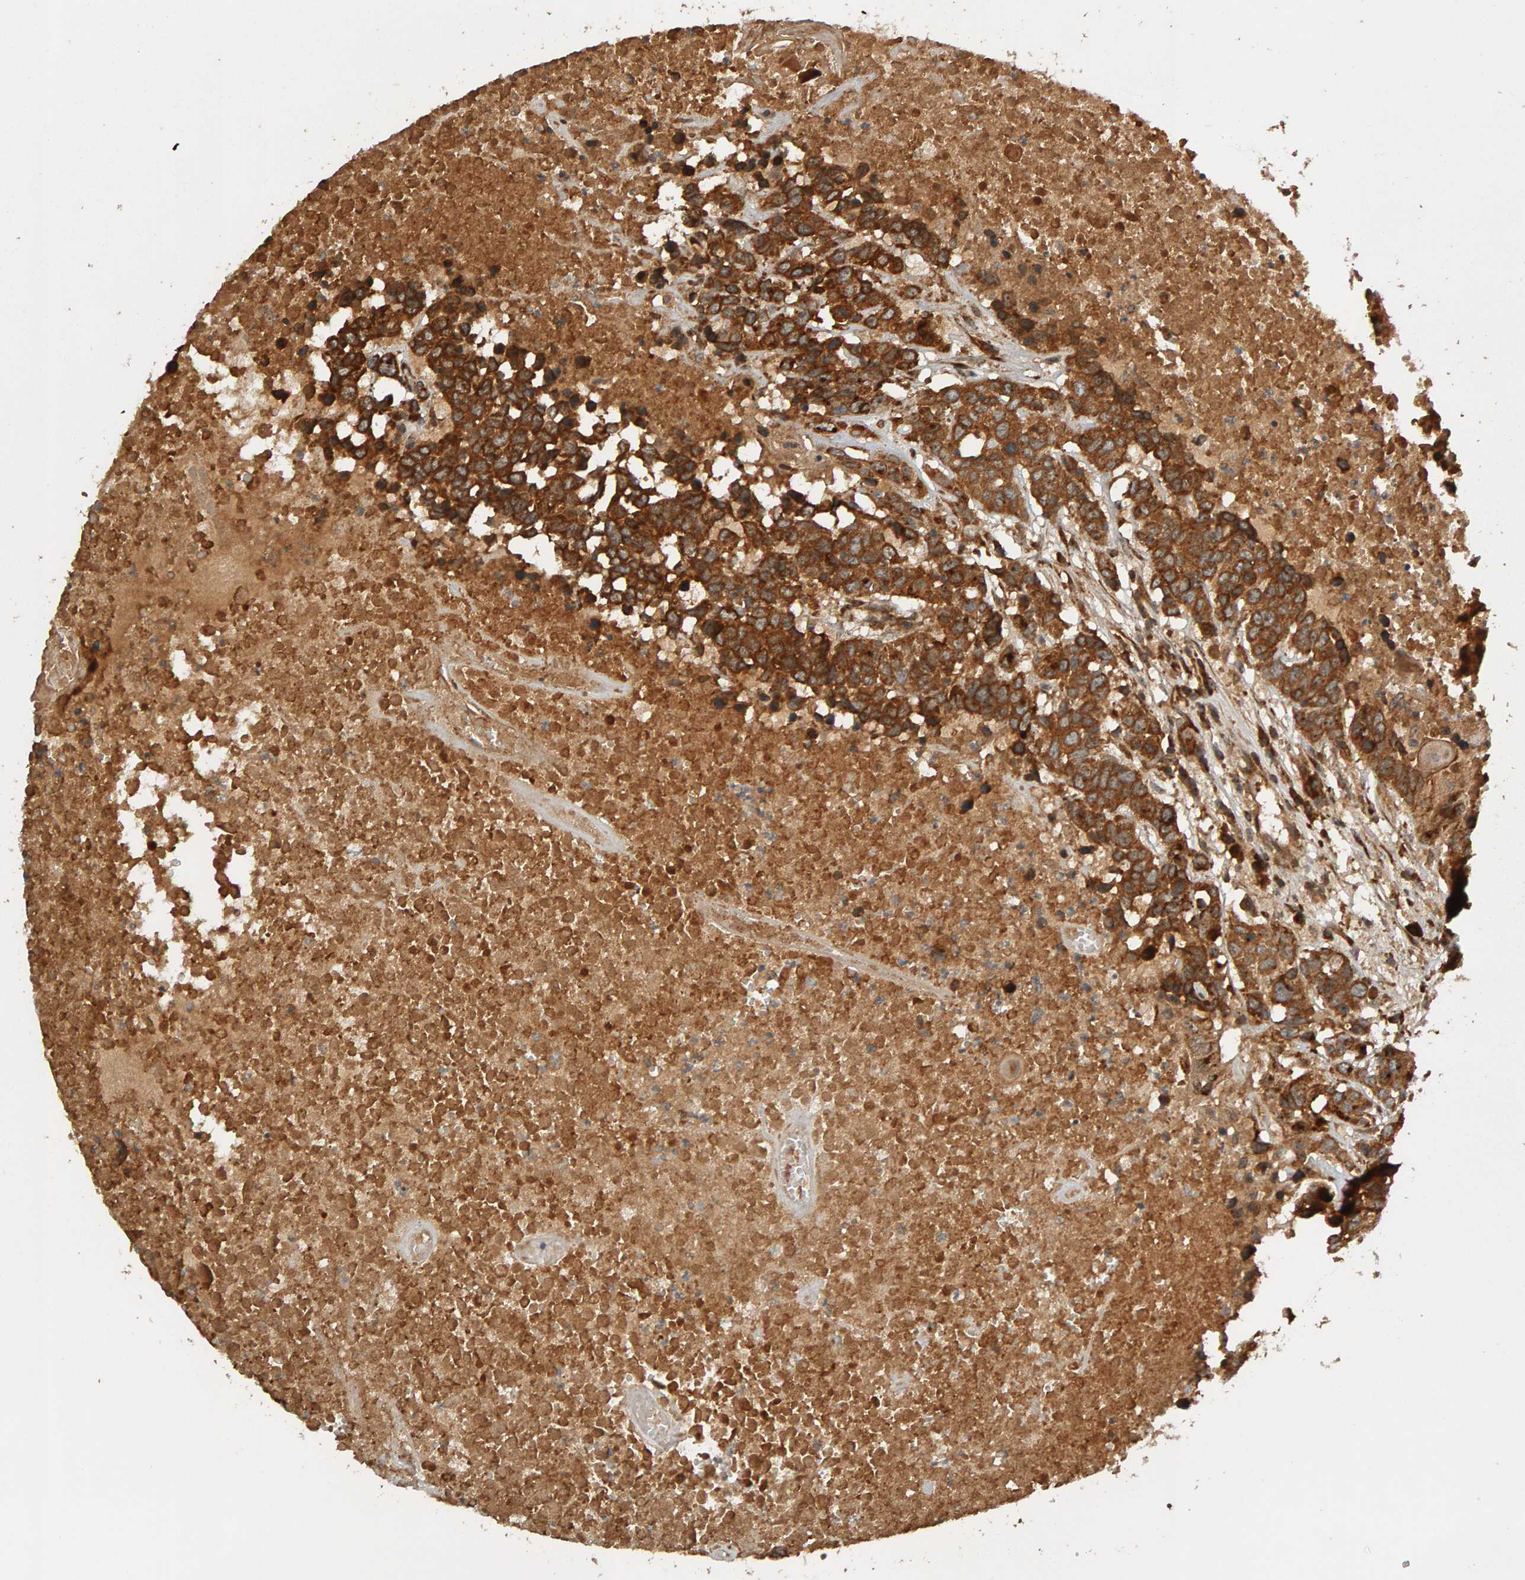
{"staining": {"intensity": "strong", "quantity": ">75%", "location": "cytoplasmic/membranous"}, "tissue": "head and neck cancer", "cell_type": "Tumor cells", "image_type": "cancer", "snomed": [{"axis": "morphology", "description": "Squamous cell carcinoma, NOS"}, {"axis": "topography", "description": "Head-Neck"}], "caption": "Protein positivity by immunohistochemistry (IHC) displays strong cytoplasmic/membranous positivity in about >75% of tumor cells in head and neck cancer. (DAB = brown stain, brightfield microscopy at high magnification).", "gene": "ZFAND1", "patient": {"sex": "male", "age": 66}}